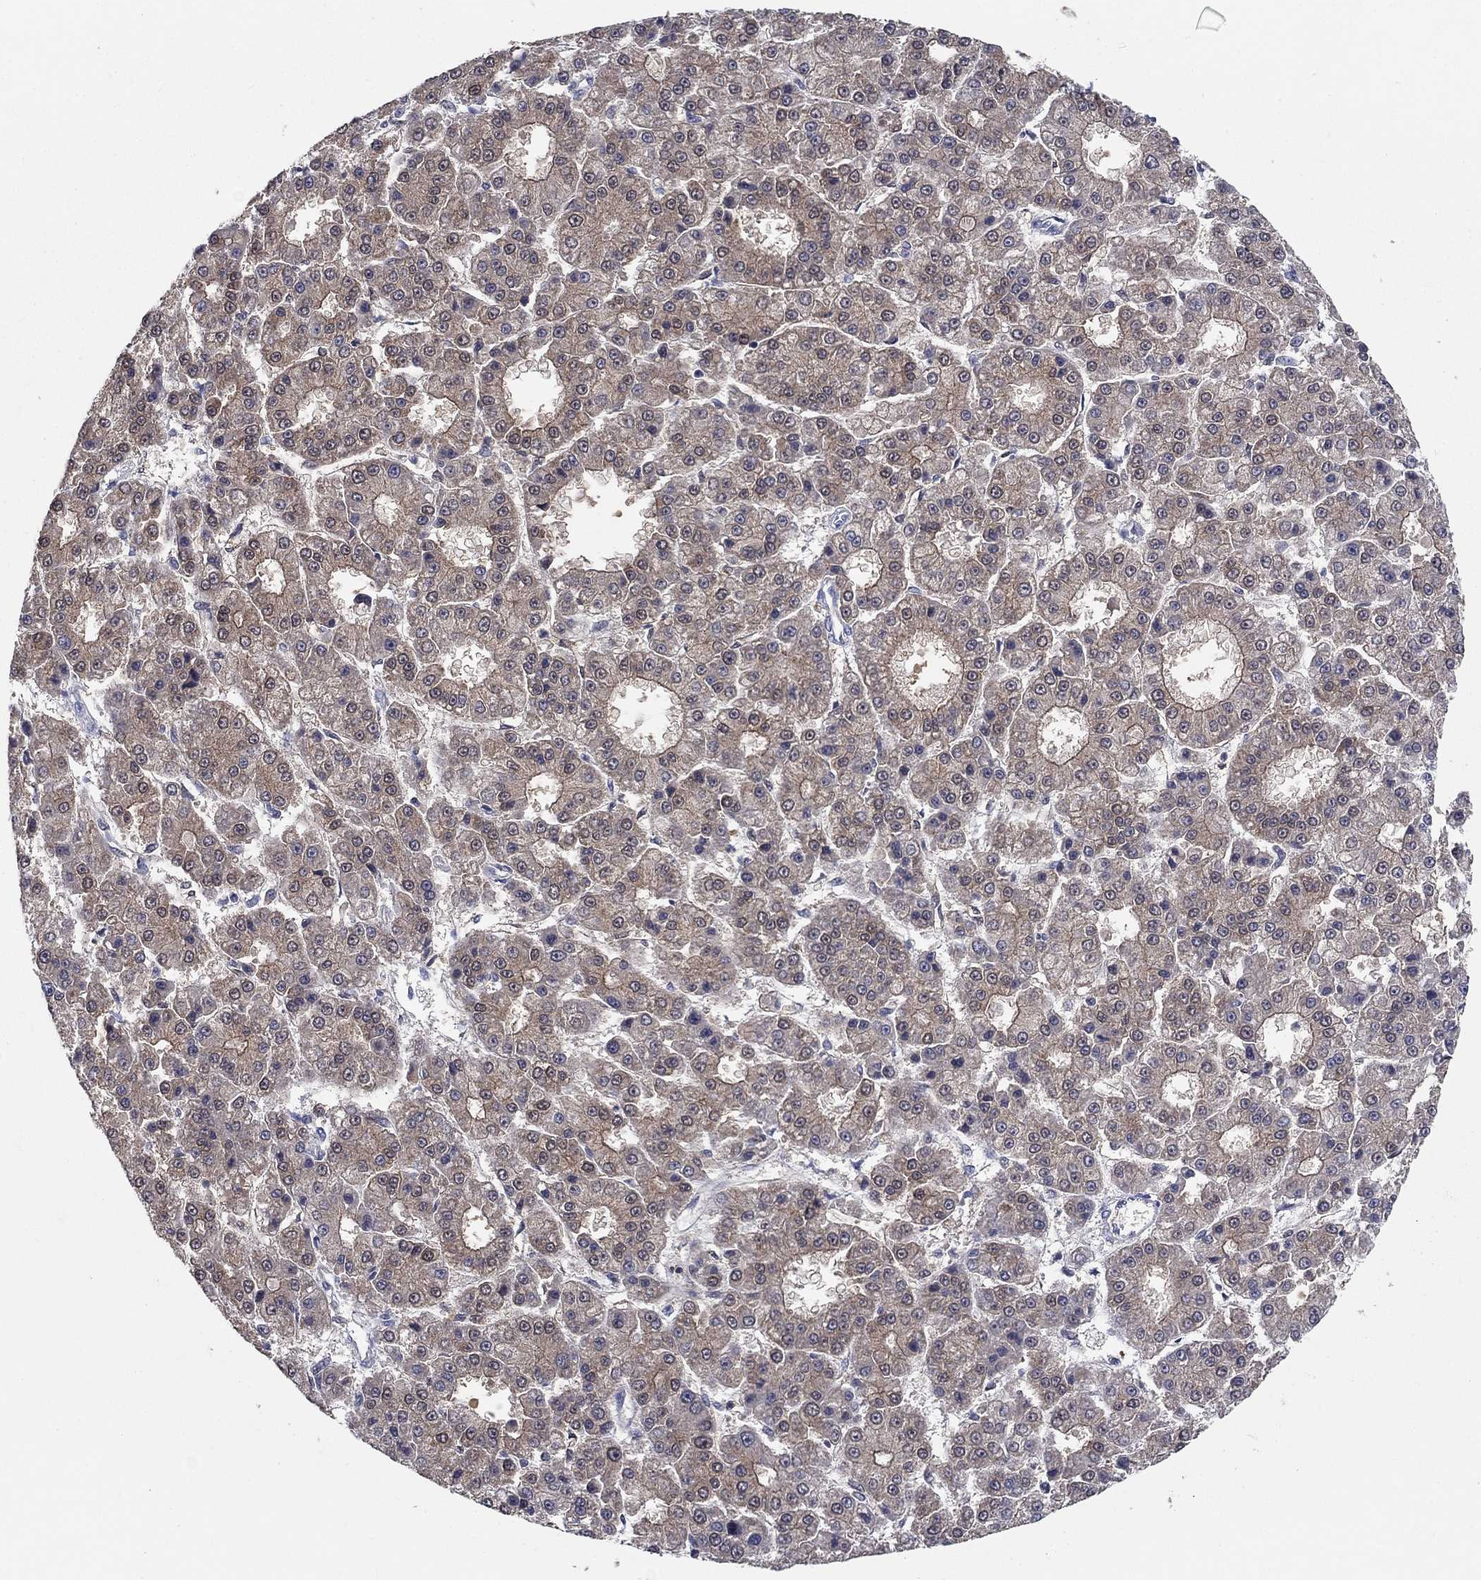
{"staining": {"intensity": "weak", "quantity": ">75%", "location": "cytoplasmic/membranous"}, "tissue": "liver cancer", "cell_type": "Tumor cells", "image_type": "cancer", "snomed": [{"axis": "morphology", "description": "Carcinoma, Hepatocellular, NOS"}, {"axis": "topography", "description": "Liver"}], "caption": "Immunohistochemistry image of liver cancer (hepatocellular carcinoma) stained for a protein (brown), which displays low levels of weak cytoplasmic/membranous positivity in approximately >75% of tumor cells.", "gene": "AGFG2", "patient": {"sex": "male", "age": 70}}